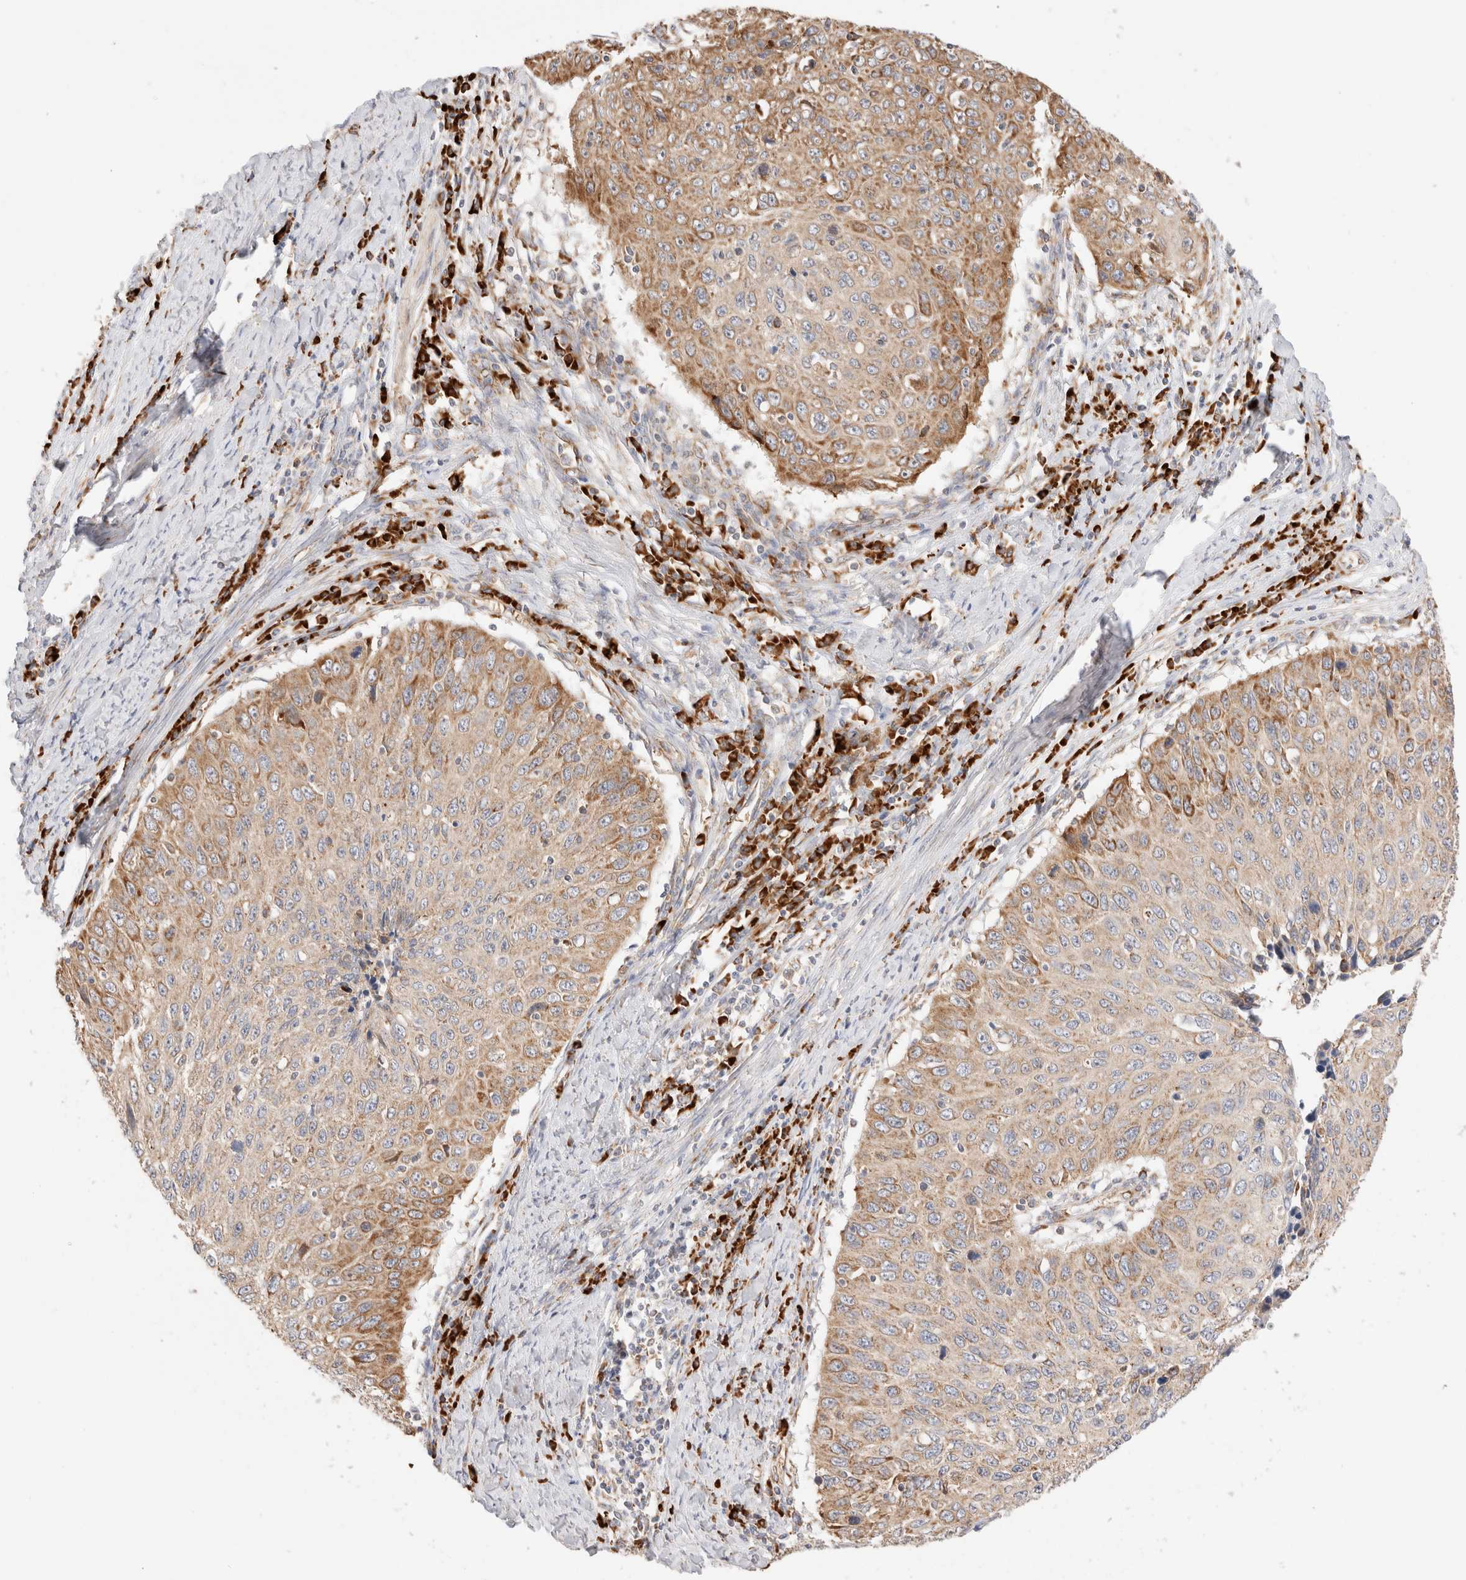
{"staining": {"intensity": "moderate", "quantity": "25%-75%", "location": "cytoplasmic/membranous"}, "tissue": "cervical cancer", "cell_type": "Tumor cells", "image_type": "cancer", "snomed": [{"axis": "morphology", "description": "Squamous cell carcinoma, NOS"}, {"axis": "topography", "description": "Cervix"}], "caption": "Protein staining of cervical cancer tissue displays moderate cytoplasmic/membranous staining in approximately 25%-75% of tumor cells. The staining is performed using DAB (3,3'-diaminobenzidine) brown chromogen to label protein expression. The nuclei are counter-stained blue using hematoxylin.", "gene": "UTS2B", "patient": {"sex": "female", "age": 53}}